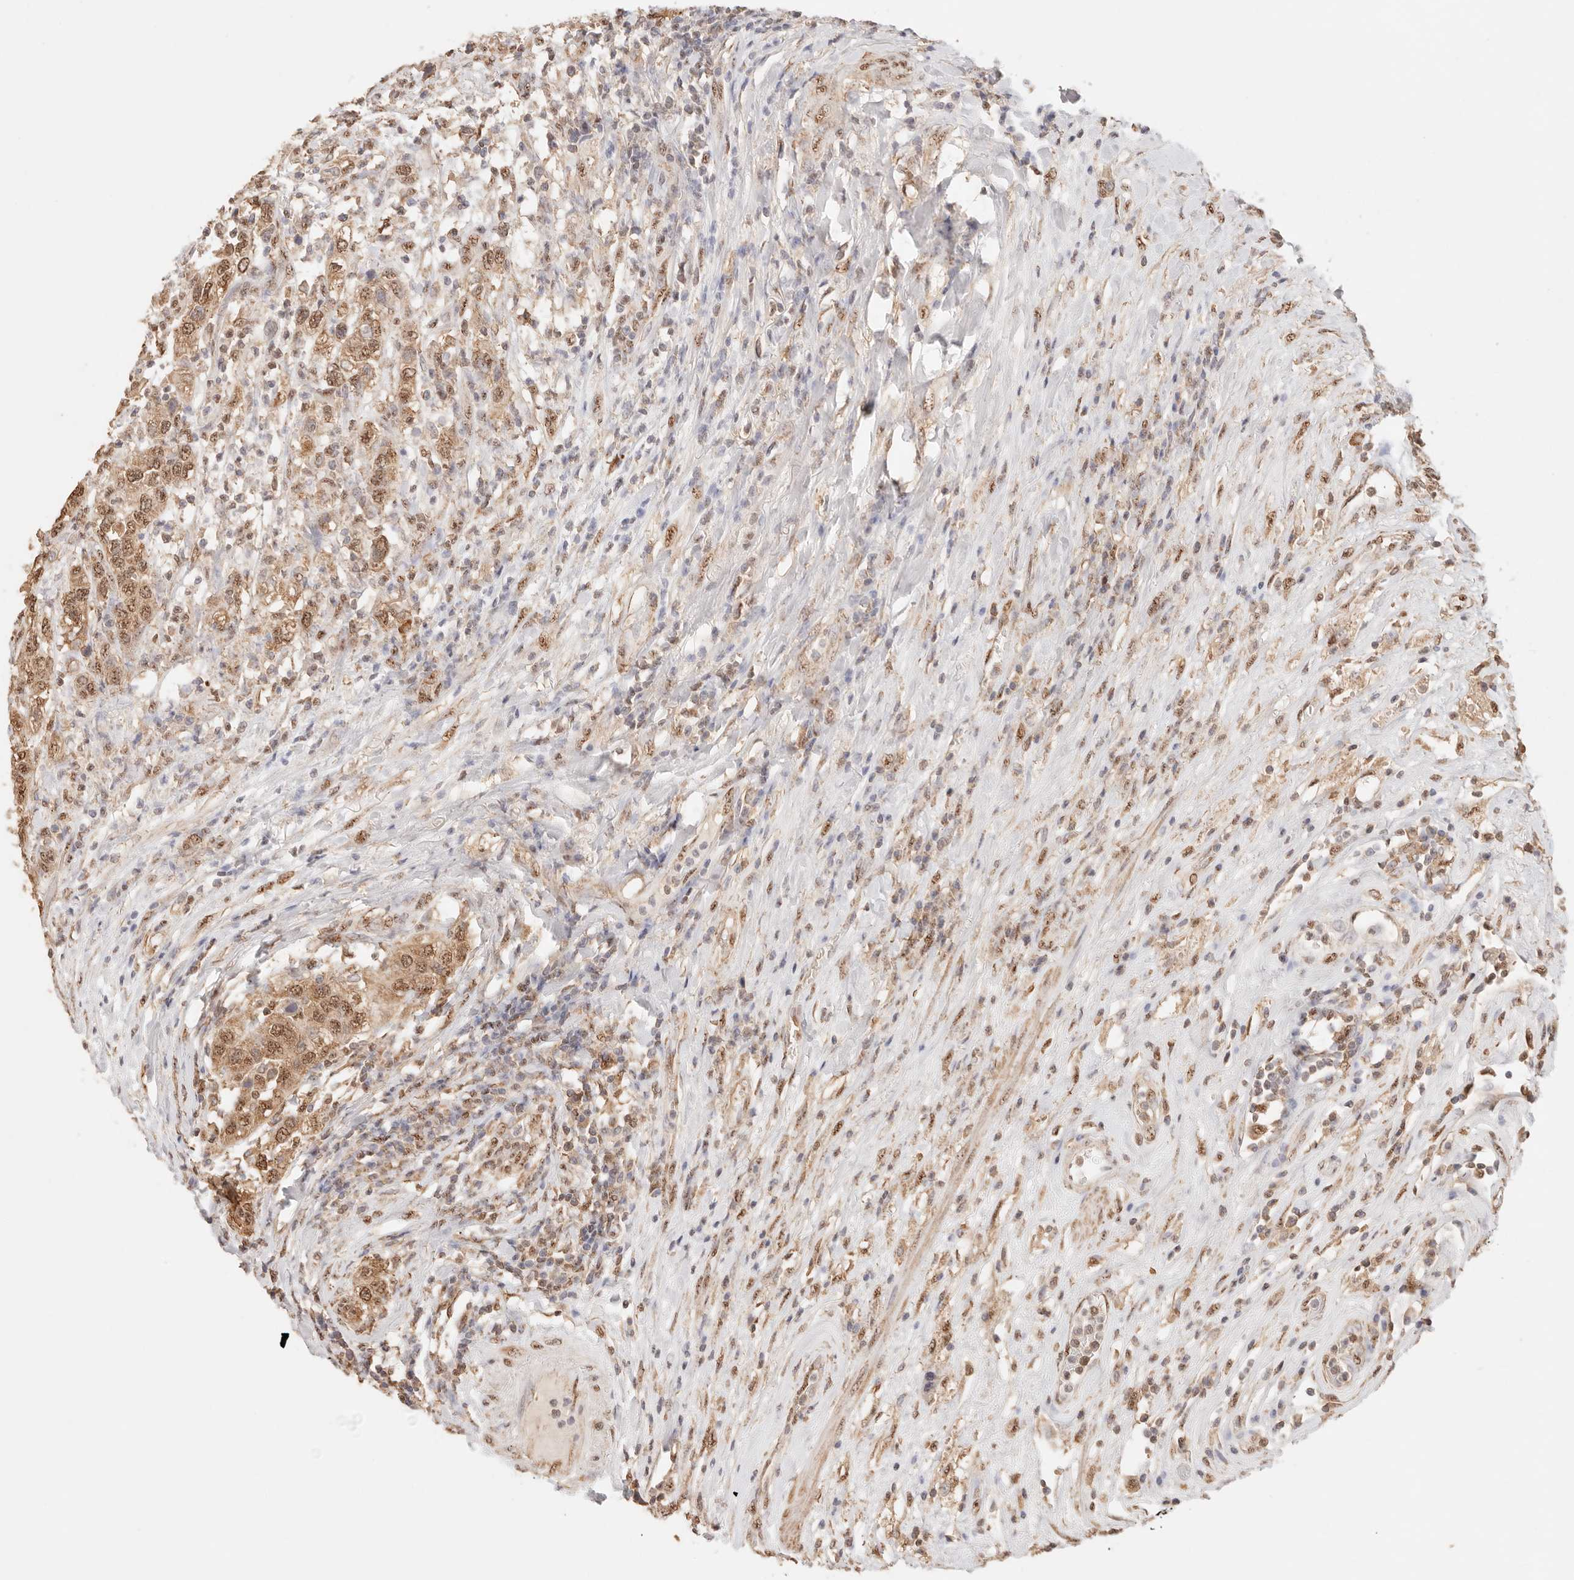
{"staining": {"intensity": "moderate", "quantity": ">75%", "location": "cytoplasmic/membranous,nuclear"}, "tissue": "urothelial cancer", "cell_type": "Tumor cells", "image_type": "cancer", "snomed": [{"axis": "morphology", "description": "Urothelial carcinoma, High grade"}, {"axis": "topography", "description": "Urinary bladder"}], "caption": "Immunohistochemistry (IHC) of high-grade urothelial carcinoma displays medium levels of moderate cytoplasmic/membranous and nuclear positivity in approximately >75% of tumor cells. (IHC, brightfield microscopy, high magnification).", "gene": "IL1R2", "patient": {"sex": "female", "age": 80}}